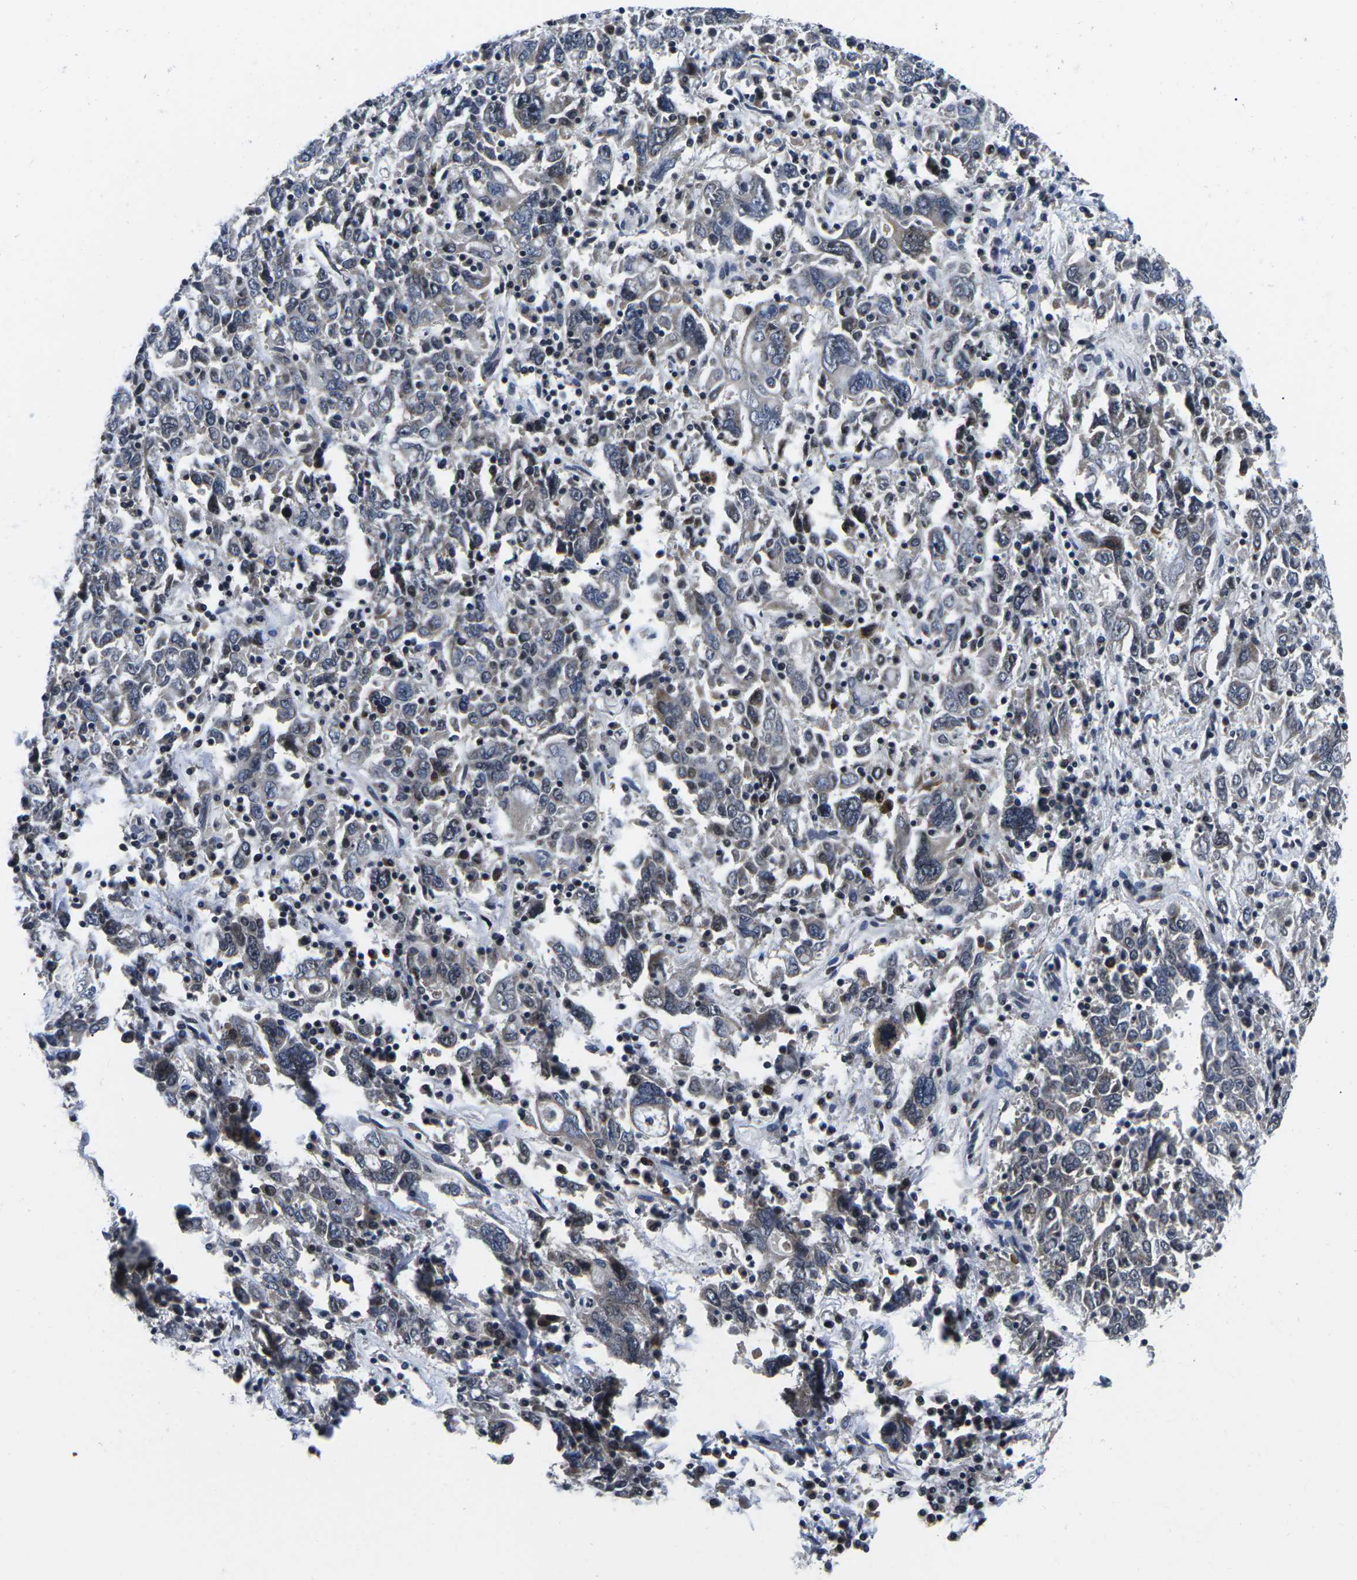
{"staining": {"intensity": "moderate", "quantity": "<25%", "location": "cytoplasmic/membranous,nuclear"}, "tissue": "ovarian cancer", "cell_type": "Tumor cells", "image_type": "cancer", "snomed": [{"axis": "morphology", "description": "Carcinoma, endometroid"}, {"axis": "topography", "description": "Ovary"}], "caption": "Immunohistochemistry (IHC) micrograph of human endometroid carcinoma (ovarian) stained for a protein (brown), which shows low levels of moderate cytoplasmic/membranous and nuclear expression in approximately <25% of tumor cells.", "gene": "CDC73", "patient": {"sex": "female", "age": 62}}